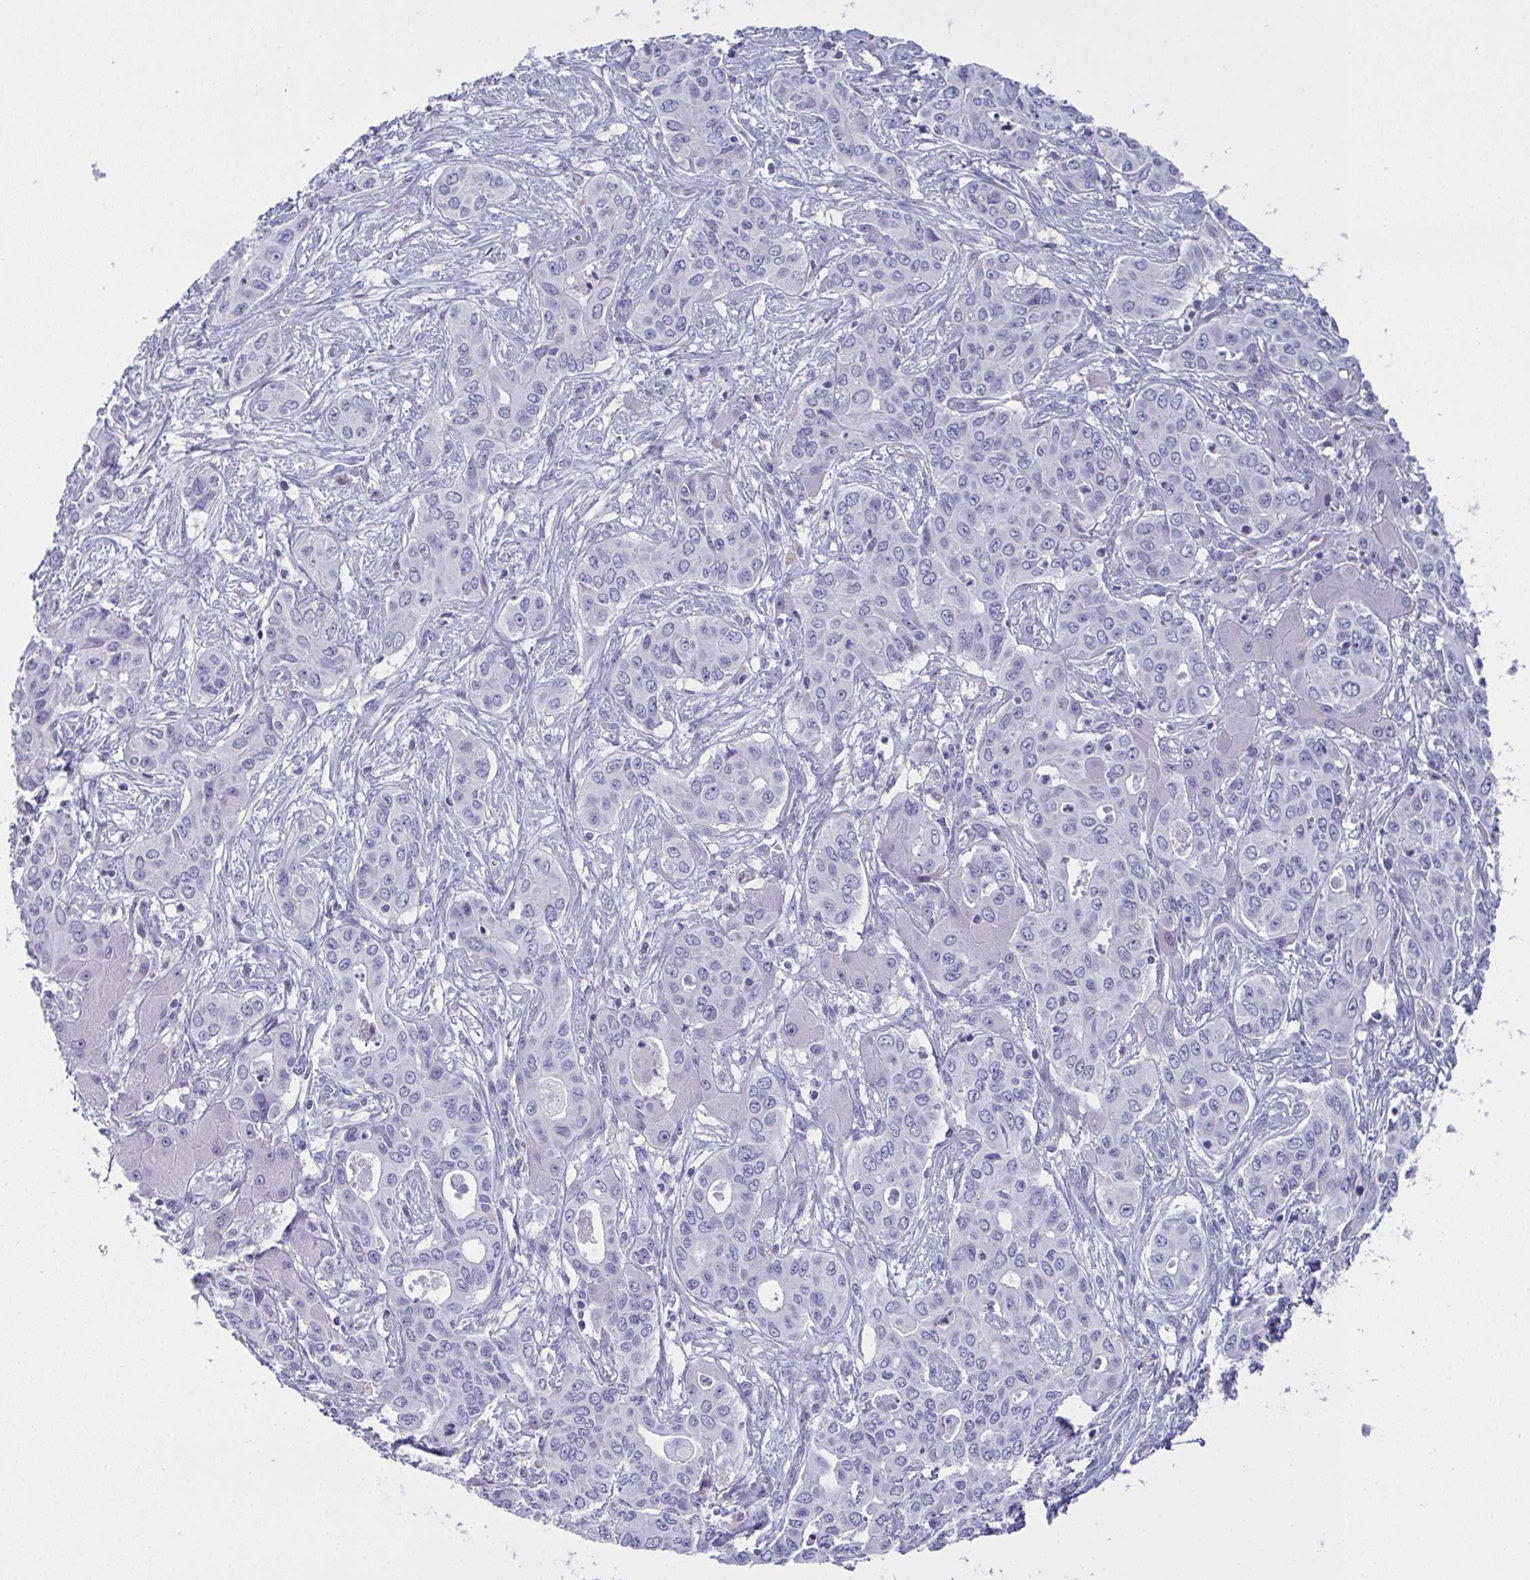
{"staining": {"intensity": "negative", "quantity": "none", "location": "none"}, "tissue": "liver cancer", "cell_type": "Tumor cells", "image_type": "cancer", "snomed": [{"axis": "morphology", "description": "Cholangiocarcinoma"}, {"axis": "topography", "description": "Liver"}], "caption": "A photomicrograph of liver cholangiocarcinoma stained for a protein shows no brown staining in tumor cells.", "gene": "SLC36A2", "patient": {"sex": "female", "age": 65}}